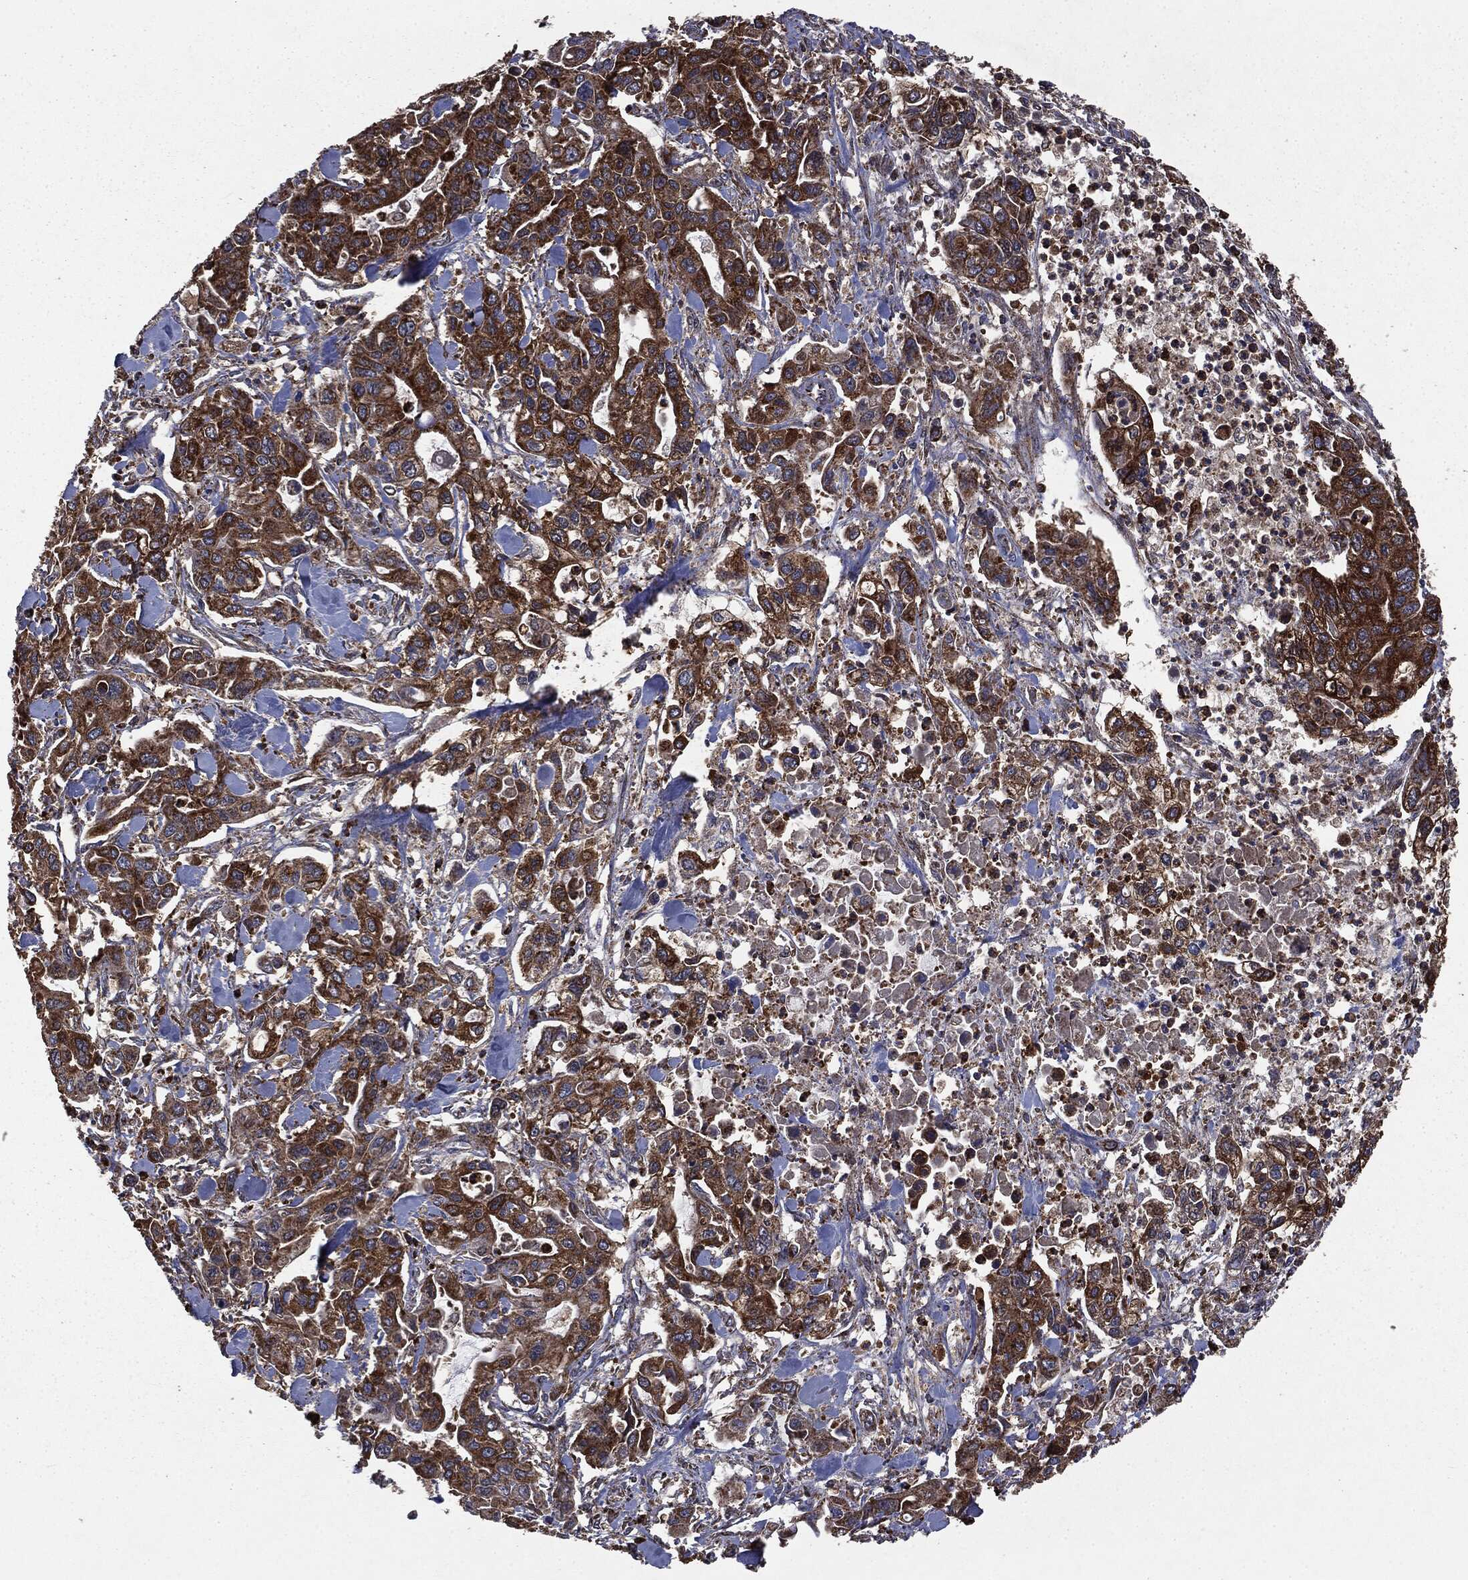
{"staining": {"intensity": "strong", "quantity": ">75%", "location": "cytoplasmic/membranous"}, "tissue": "pancreatic cancer", "cell_type": "Tumor cells", "image_type": "cancer", "snomed": [{"axis": "morphology", "description": "Adenocarcinoma, NOS"}, {"axis": "topography", "description": "Pancreas"}], "caption": "Immunohistochemical staining of human pancreatic cancer shows high levels of strong cytoplasmic/membranous protein staining in approximately >75% of tumor cells. The staining is performed using DAB (3,3'-diaminobenzidine) brown chromogen to label protein expression. The nuclei are counter-stained blue using hematoxylin.", "gene": "MAPK6", "patient": {"sex": "male", "age": 62}}